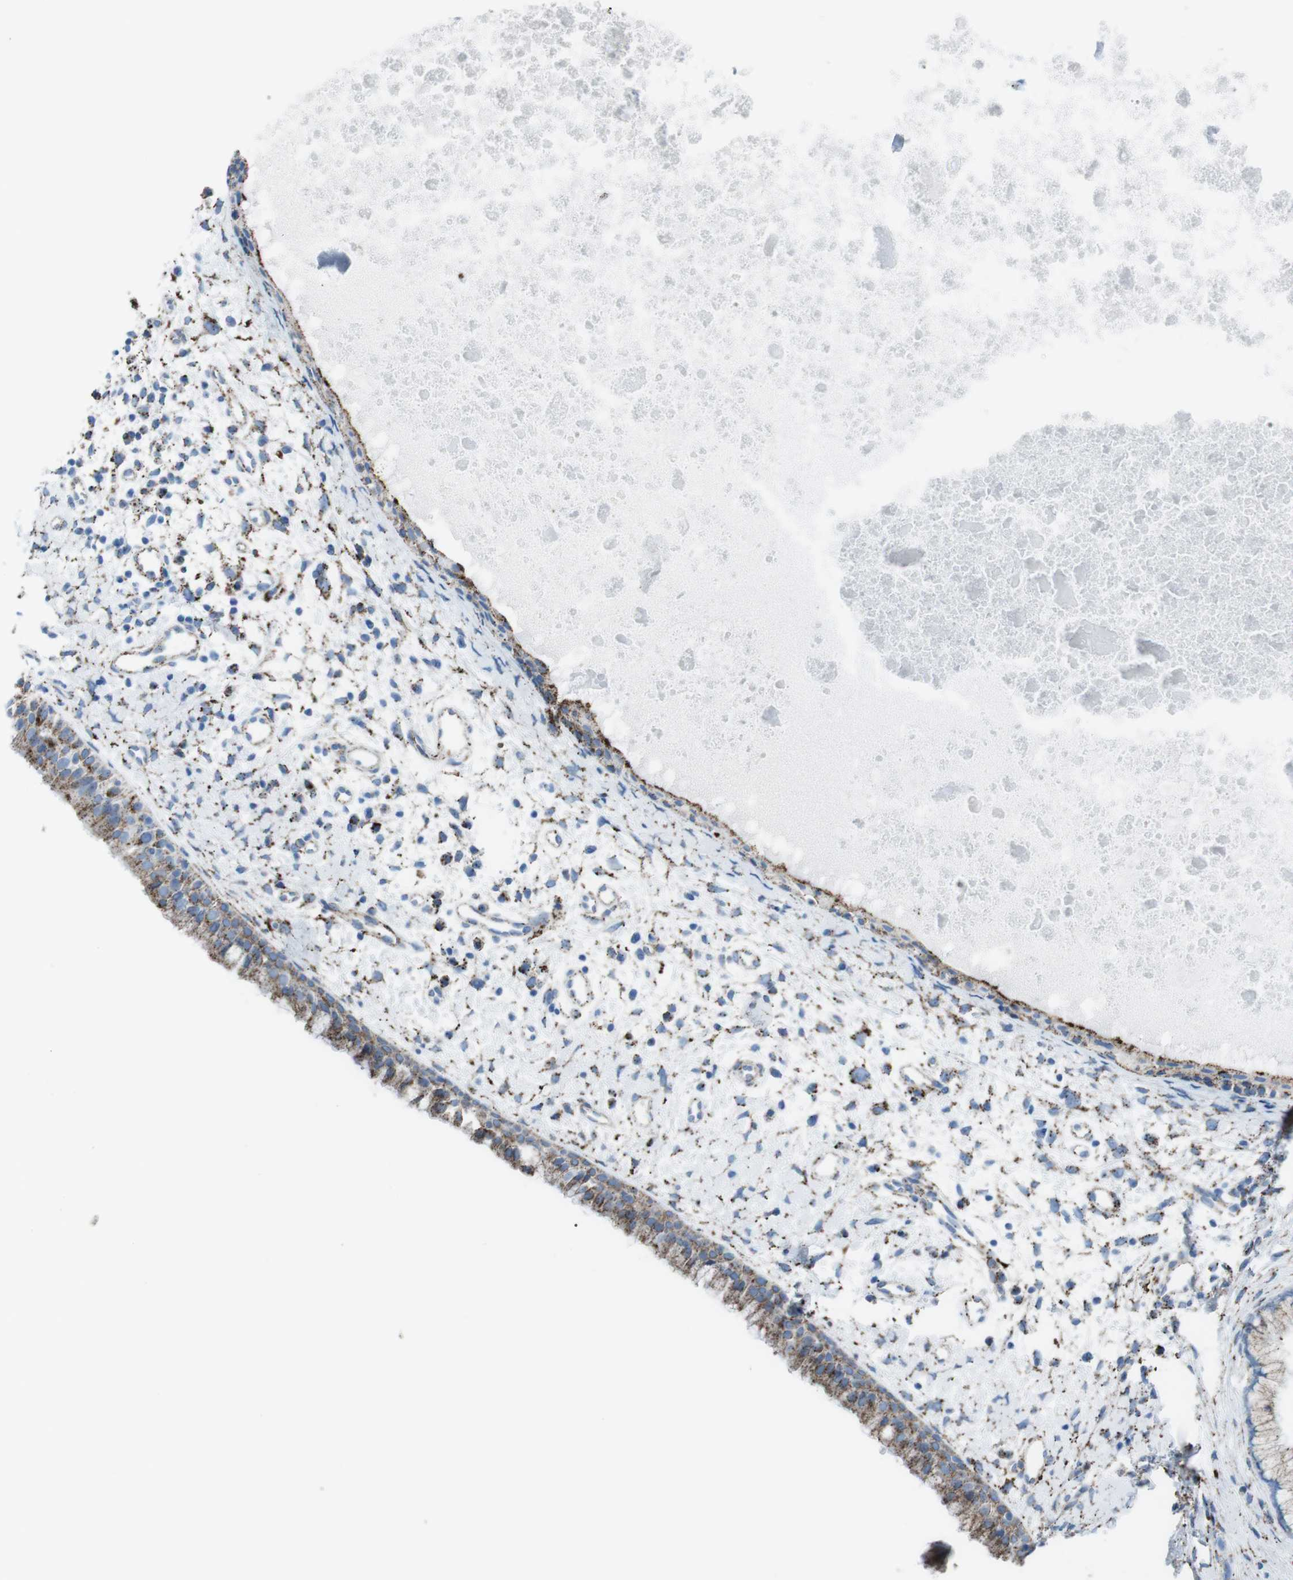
{"staining": {"intensity": "strong", "quantity": ">75%", "location": "cytoplasmic/membranous"}, "tissue": "nasopharynx", "cell_type": "Respiratory epithelial cells", "image_type": "normal", "snomed": [{"axis": "morphology", "description": "Normal tissue, NOS"}, {"axis": "topography", "description": "Nasopharynx"}], "caption": "Approximately >75% of respiratory epithelial cells in unremarkable human nasopharynx demonstrate strong cytoplasmic/membranous protein expression as visualized by brown immunohistochemical staining.", "gene": "SCARB2", "patient": {"sex": "male", "age": 22}}